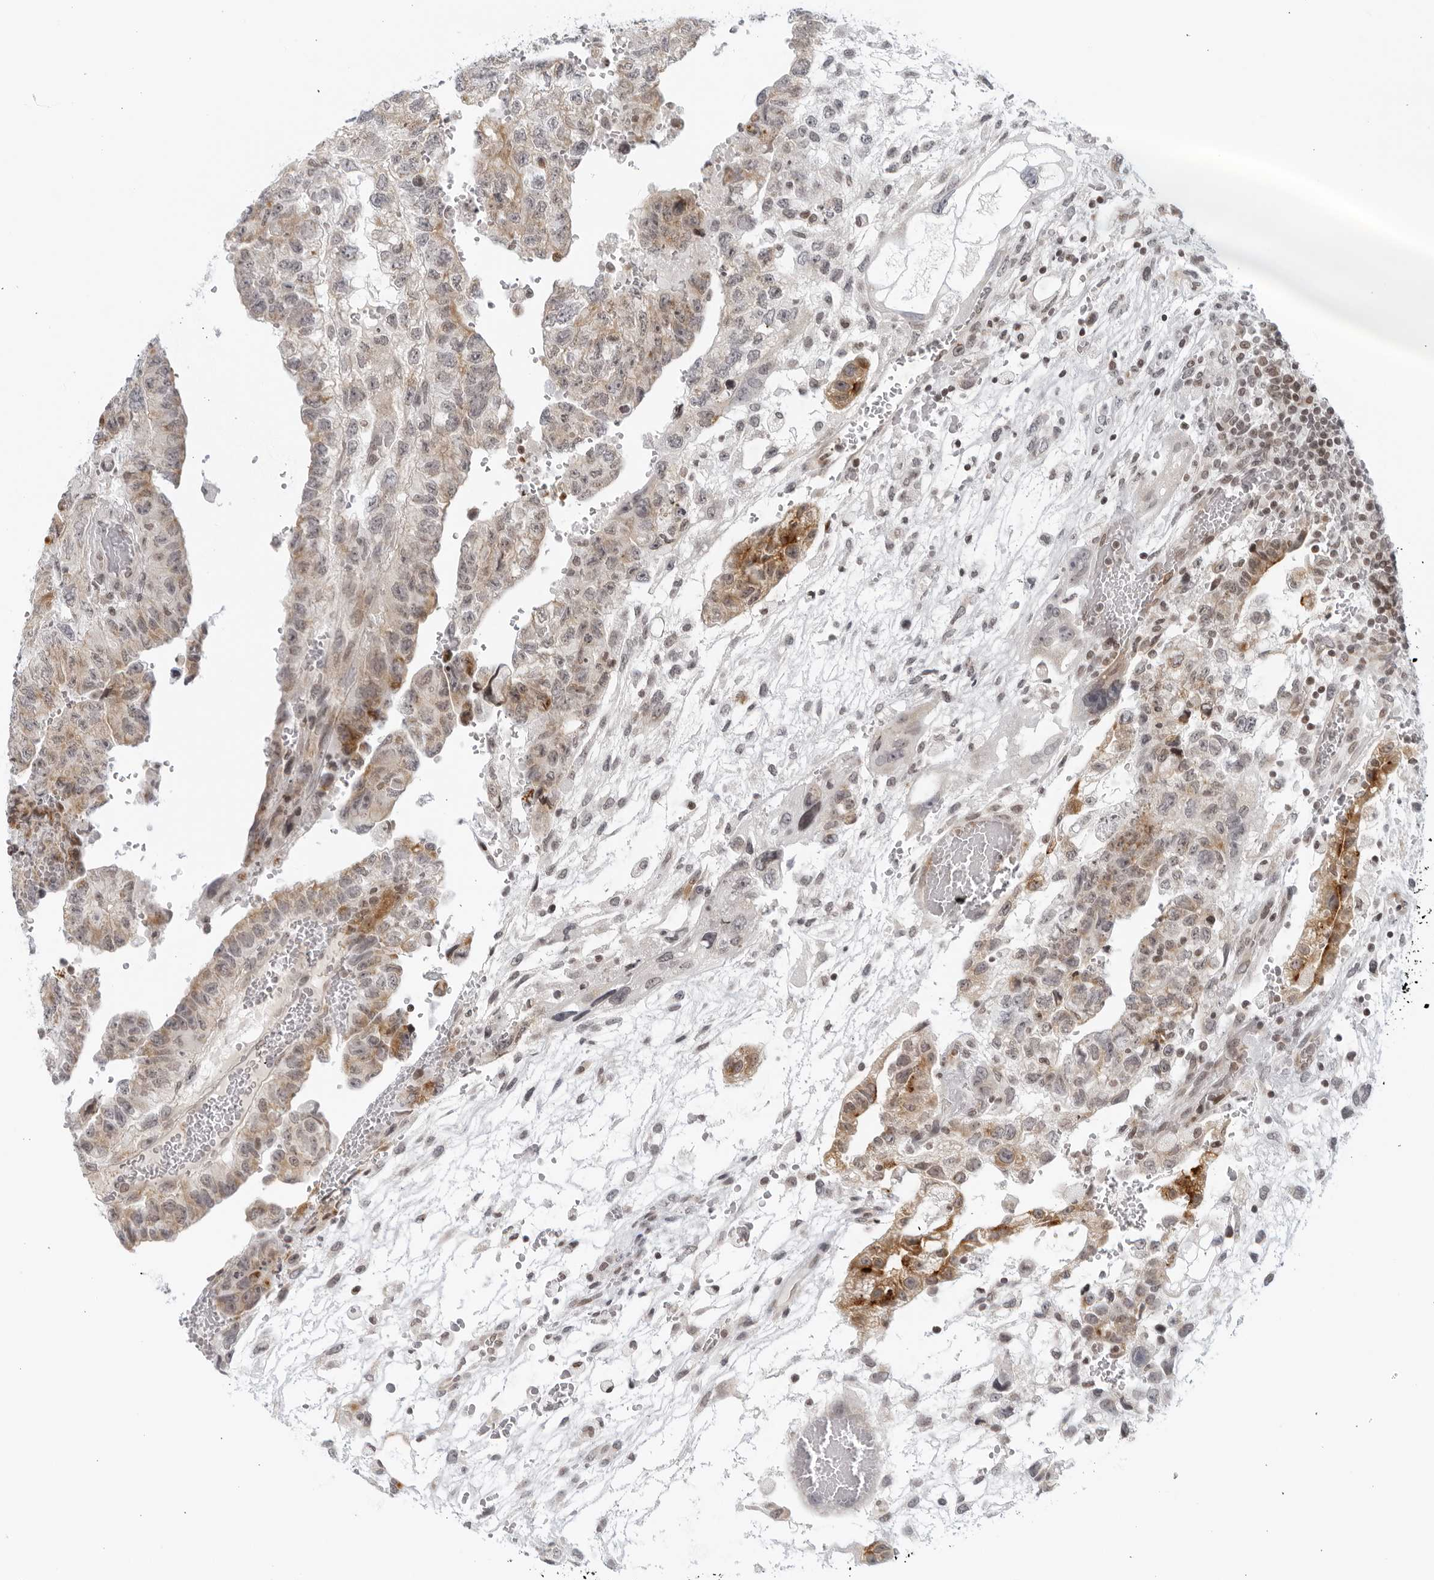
{"staining": {"intensity": "moderate", "quantity": "<25%", "location": "cytoplasmic/membranous"}, "tissue": "testis cancer", "cell_type": "Tumor cells", "image_type": "cancer", "snomed": [{"axis": "morphology", "description": "Carcinoma, Embryonal, NOS"}, {"axis": "topography", "description": "Testis"}], "caption": "Immunohistochemistry (IHC) of testis cancer (embryonal carcinoma) demonstrates low levels of moderate cytoplasmic/membranous positivity in approximately <25% of tumor cells.", "gene": "RAB11FIP3", "patient": {"sex": "male", "age": 36}}